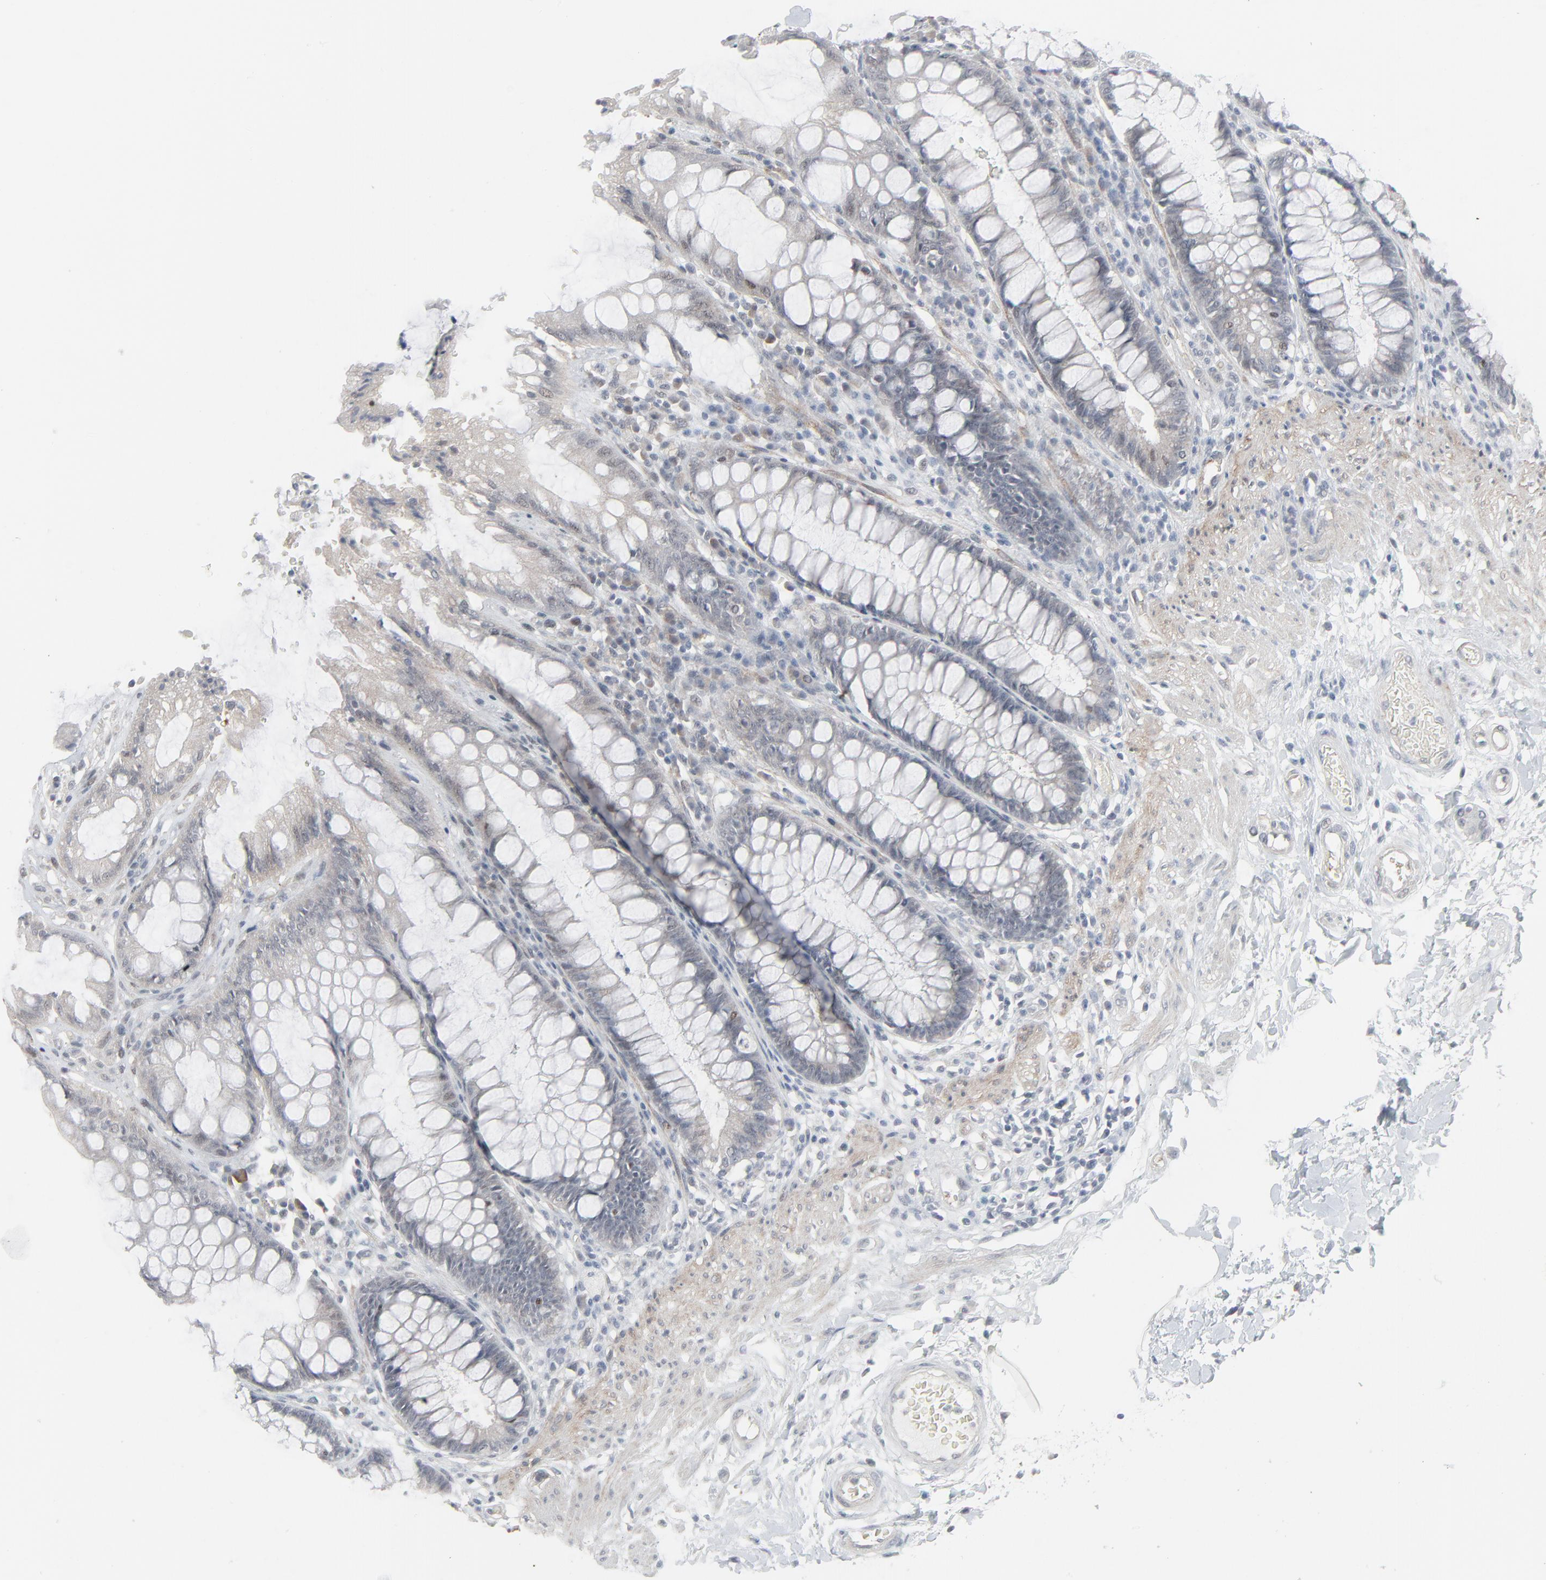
{"staining": {"intensity": "negative", "quantity": "none", "location": "none"}, "tissue": "rectum", "cell_type": "Glandular cells", "image_type": "normal", "snomed": [{"axis": "morphology", "description": "Normal tissue, NOS"}, {"axis": "topography", "description": "Rectum"}], "caption": "Immunohistochemical staining of normal rectum demonstrates no significant staining in glandular cells.", "gene": "NEUROD1", "patient": {"sex": "female", "age": 46}}